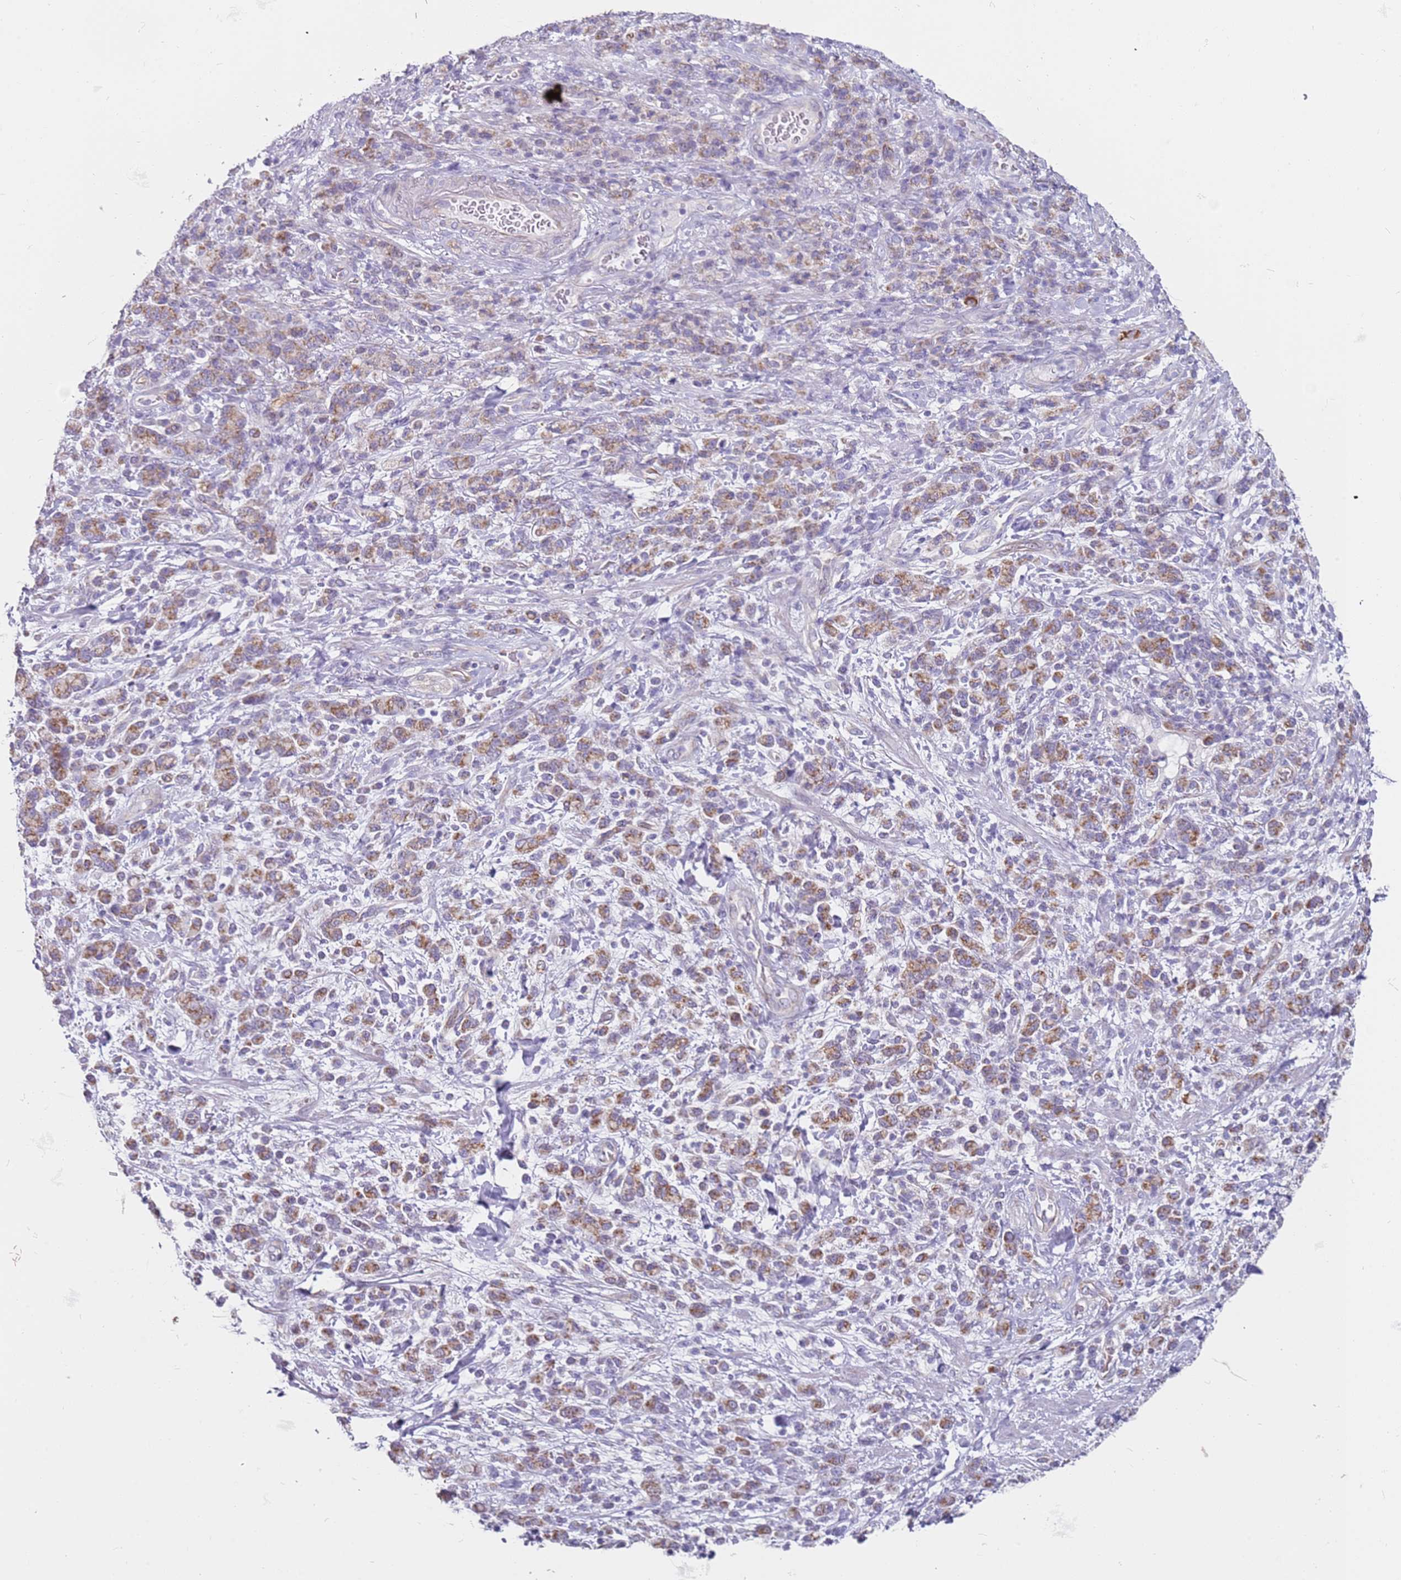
{"staining": {"intensity": "moderate", "quantity": "25%-75%", "location": "cytoplasmic/membranous"}, "tissue": "stomach cancer", "cell_type": "Tumor cells", "image_type": "cancer", "snomed": [{"axis": "morphology", "description": "Adenocarcinoma, NOS"}, {"axis": "topography", "description": "Stomach"}], "caption": "Immunohistochemistry (IHC) (DAB) staining of stomach adenocarcinoma demonstrates moderate cytoplasmic/membranous protein positivity in about 25%-75% of tumor cells.", "gene": "ALS2", "patient": {"sex": "male", "age": 77}}